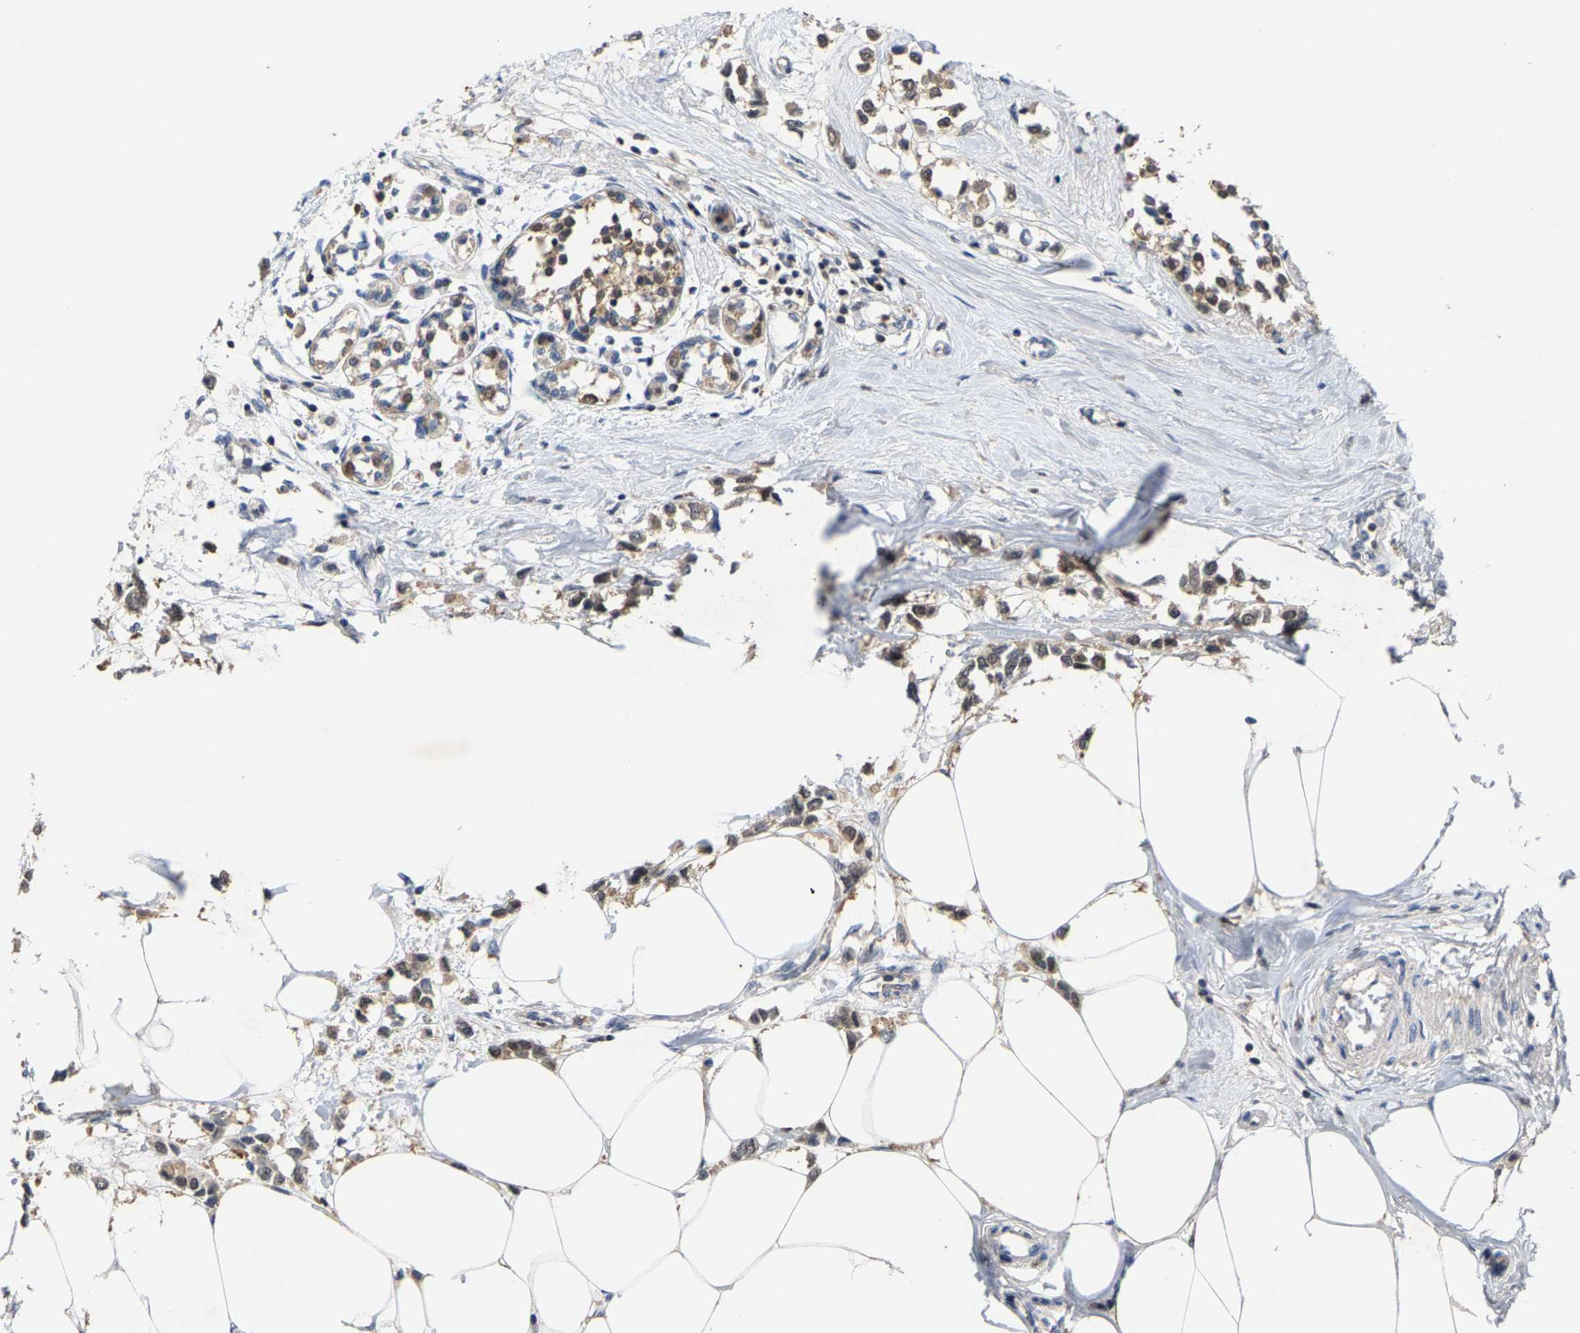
{"staining": {"intensity": "weak", "quantity": ">75%", "location": "cytoplasmic/membranous"}, "tissue": "breast cancer", "cell_type": "Tumor cells", "image_type": "cancer", "snomed": [{"axis": "morphology", "description": "Lobular carcinoma"}, {"axis": "topography", "description": "Breast"}], "caption": "Immunohistochemical staining of breast cancer displays low levels of weak cytoplasmic/membranous expression in about >75% of tumor cells.", "gene": "FGD3", "patient": {"sex": "female", "age": 51}}